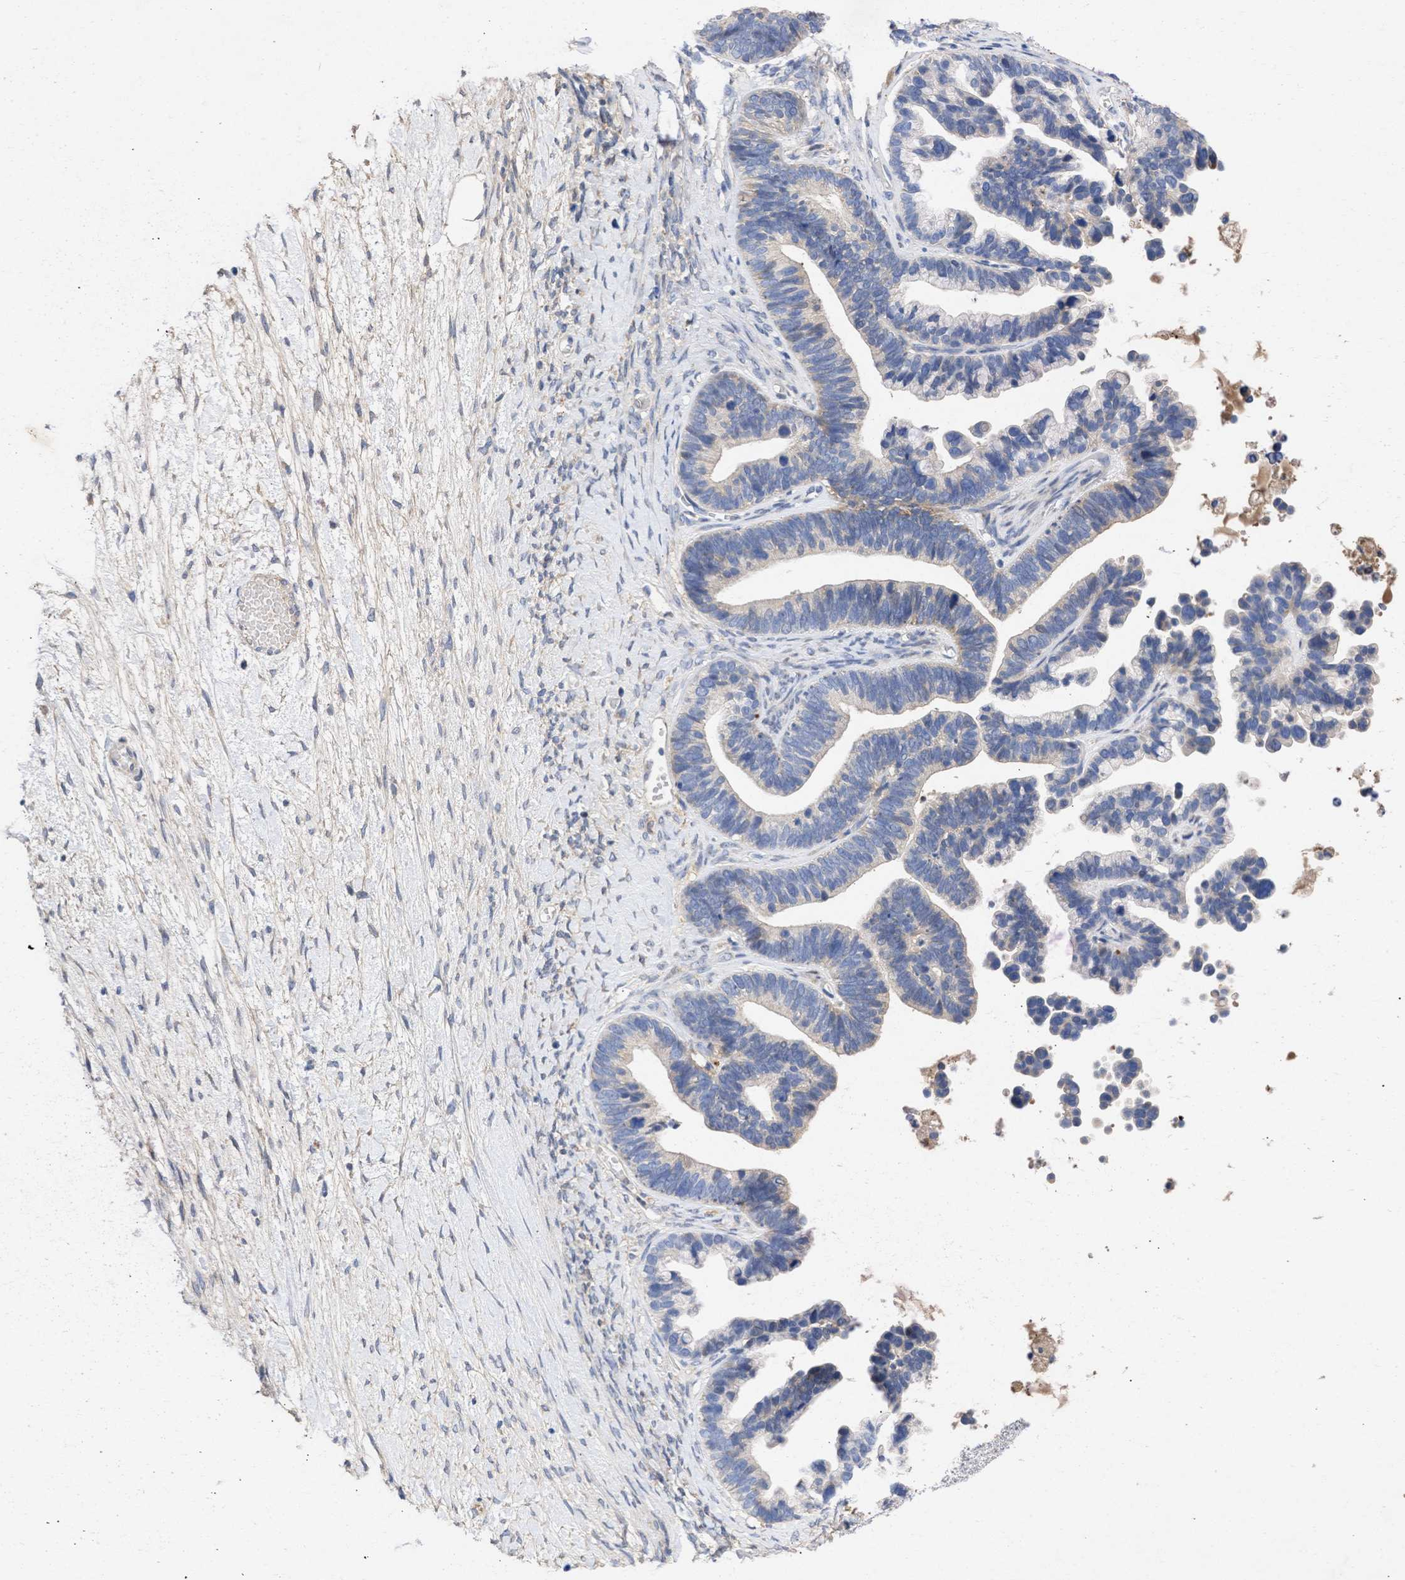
{"staining": {"intensity": "negative", "quantity": "none", "location": "none"}, "tissue": "ovarian cancer", "cell_type": "Tumor cells", "image_type": "cancer", "snomed": [{"axis": "morphology", "description": "Cystadenocarcinoma, serous, NOS"}, {"axis": "topography", "description": "Ovary"}], "caption": "This is a micrograph of immunohistochemistry (IHC) staining of ovarian serous cystadenocarcinoma, which shows no staining in tumor cells.", "gene": "ARHGEF4", "patient": {"sex": "female", "age": 56}}